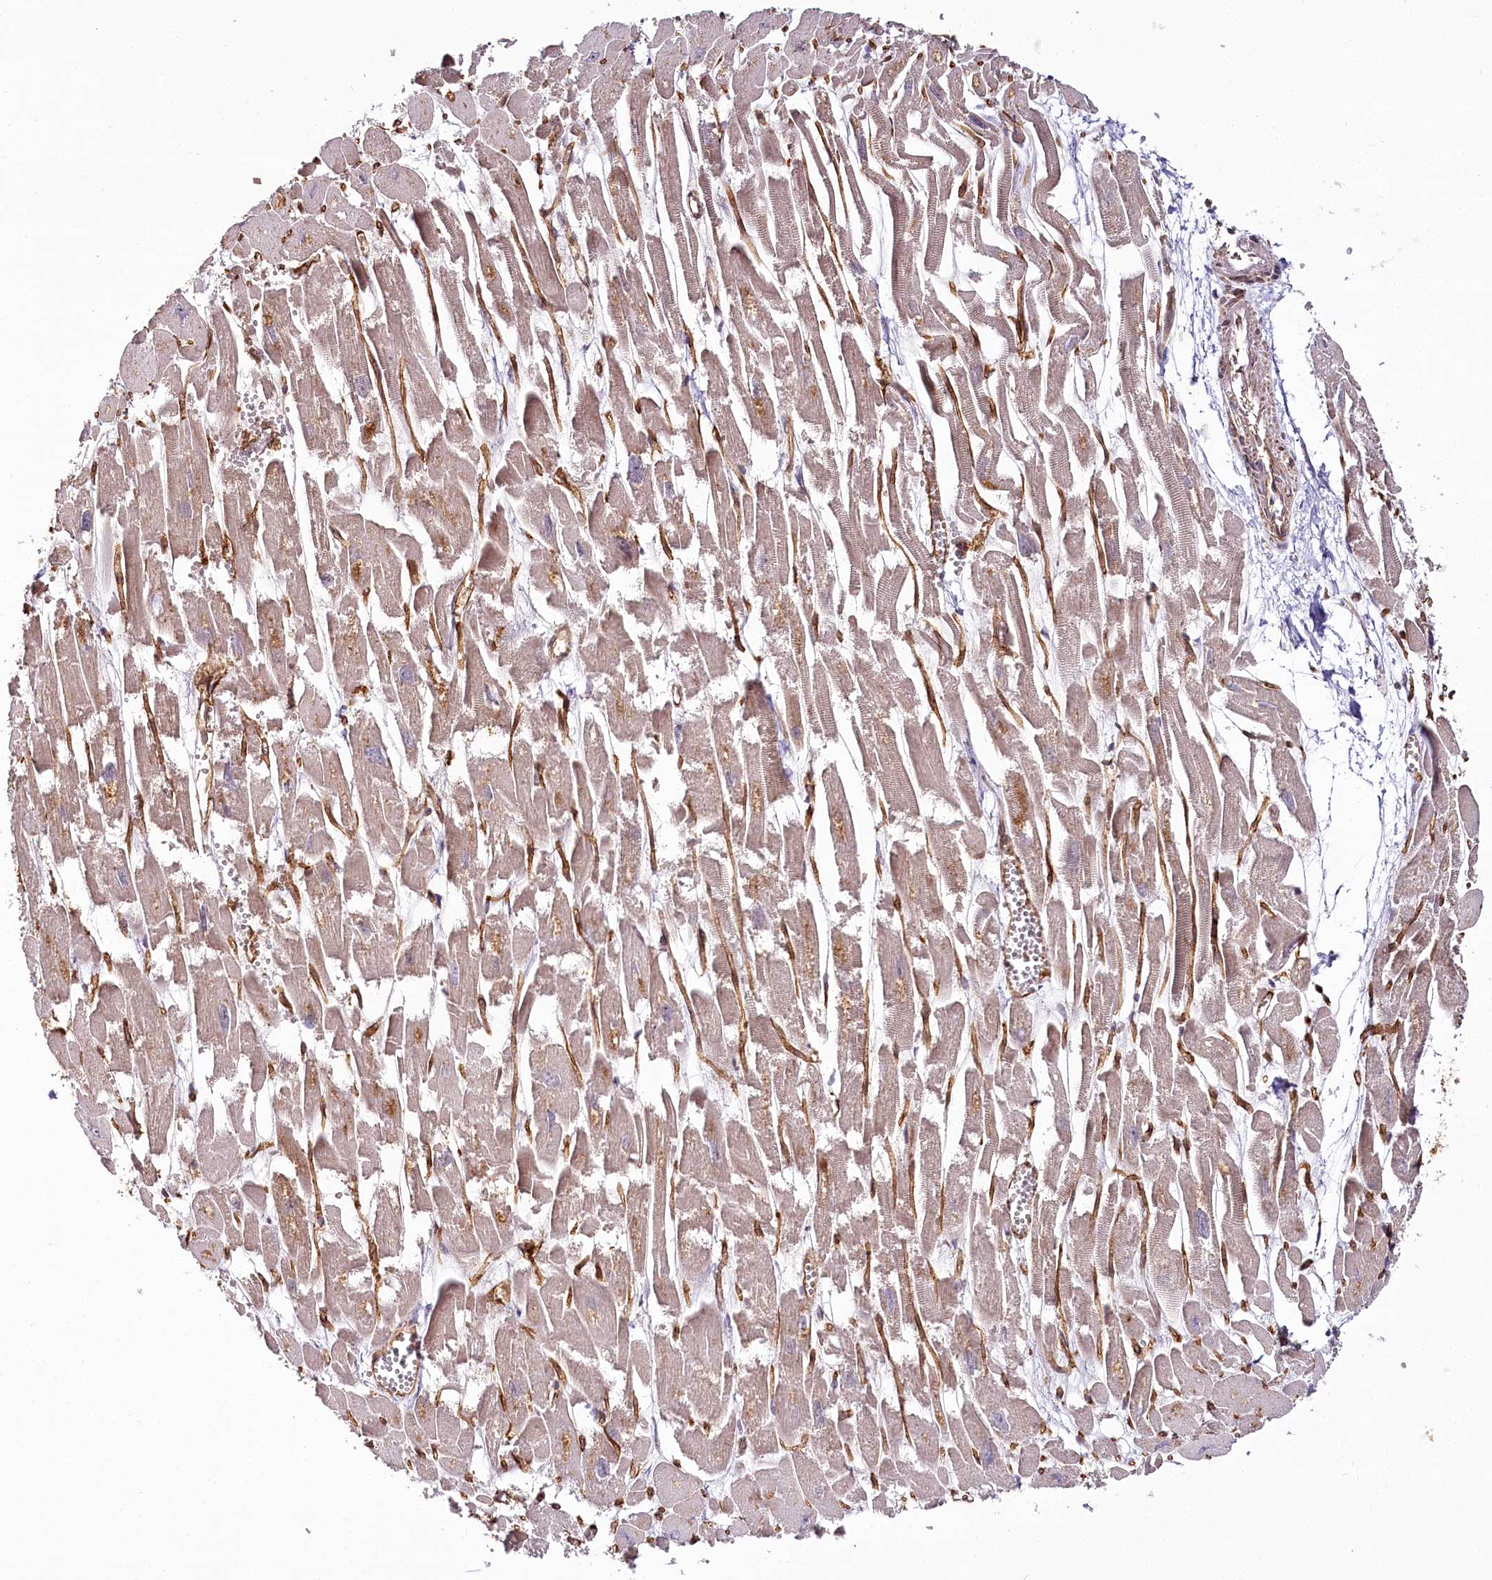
{"staining": {"intensity": "negative", "quantity": "none", "location": "none"}, "tissue": "heart muscle", "cell_type": "Cardiomyocytes", "image_type": "normal", "snomed": [{"axis": "morphology", "description": "Normal tissue, NOS"}, {"axis": "topography", "description": "Heart"}], "caption": "An IHC image of benign heart muscle is shown. There is no staining in cardiomyocytes of heart muscle. (DAB (3,3'-diaminobenzidine) immunohistochemistry (IHC) visualized using brightfield microscopy, high magnification).", "gene": "COPG1", "patient": {"sex": "male", "age": 54}}